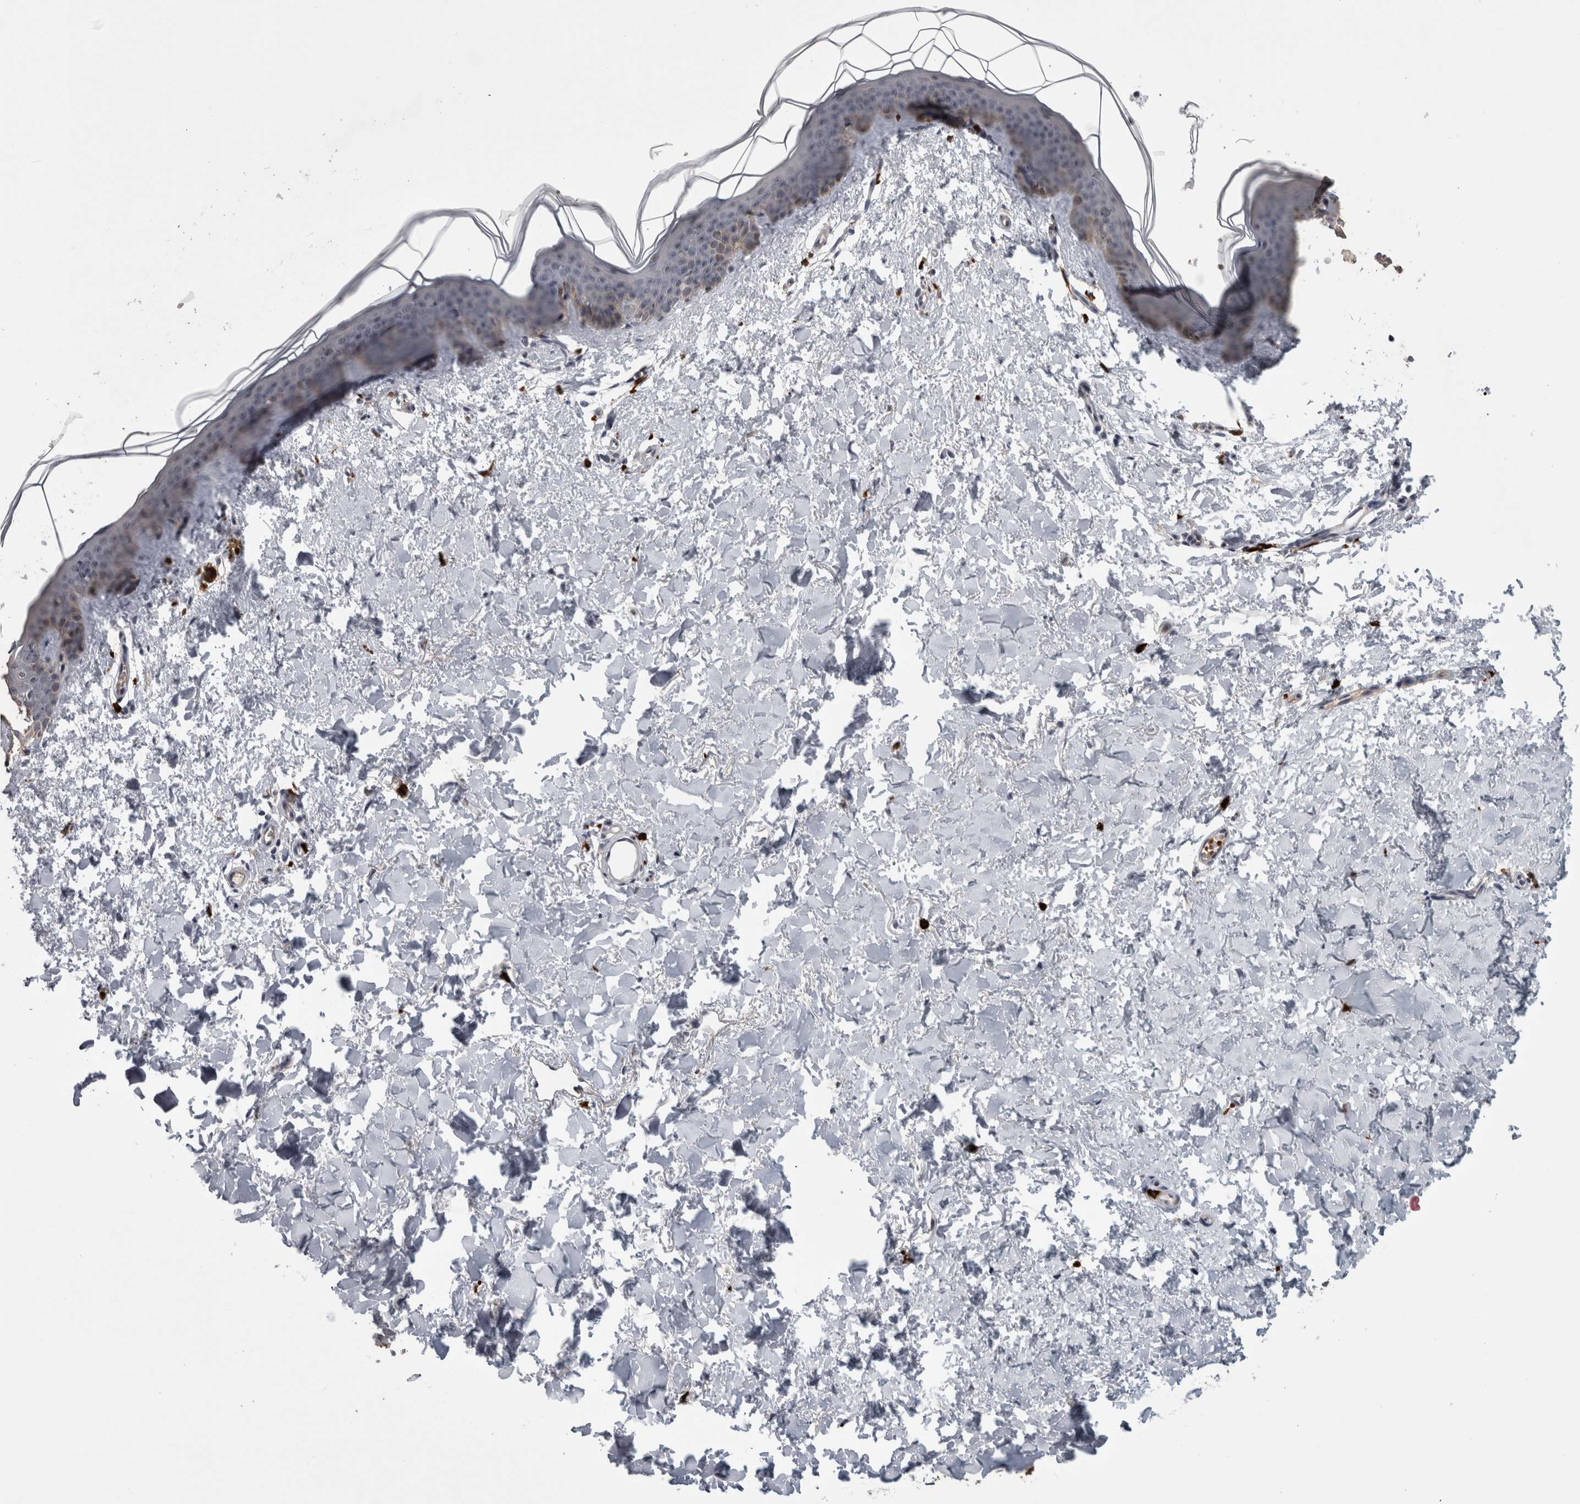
{"staining": {"intensity": "negative", "quantity": "none", "location": "none"}, "tissue": "skin", "cell_type": "Fibroblasts", "image_type": "normal", "snomed": [{"axis": "morphology", "description": "Normal tissue, NOS"}, {"axis": "topography", "description": "Skin"}], "caption": "IHC of unremarkable human skin shows no staining in fibroblasts.", "gene": "PEBP4", "patient": {"sex": "female", "age": 46}}